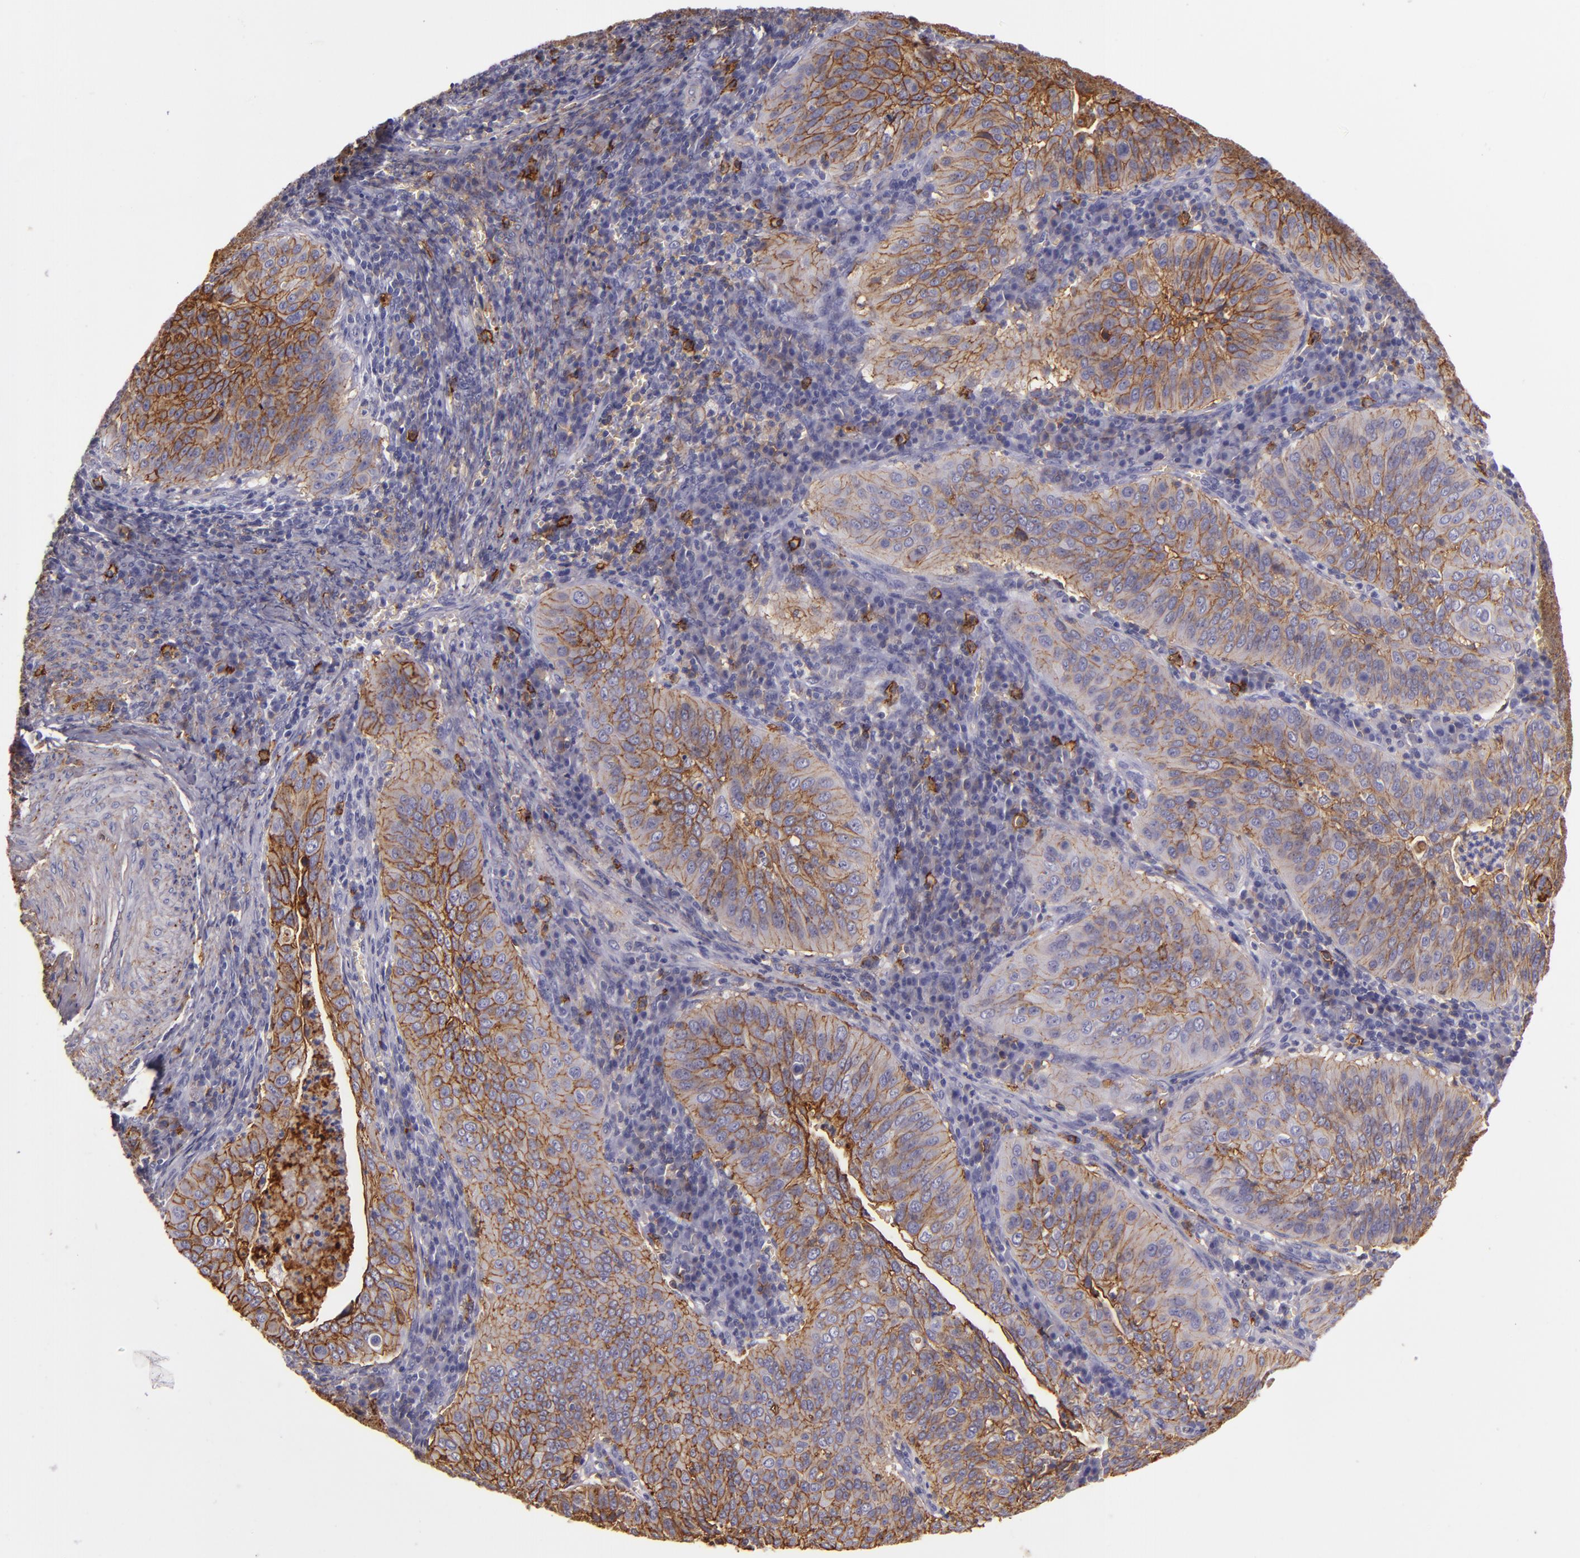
{"staining": {"intensity": "moderate", "quantity": ">75%", "location": "cytoplasmic/membranous"}, "tissue": "cervical cancer", "cell_type": "Tumor cells", "image_type": "cancer", "snomed": [{"axis": "morphology", "description": "Squamous cell carcinoma, NOS"}, {"axis": "topography", "description": "Cervix"}], "caption": "Immunohistochemistry (DAB (3,3'-diaminobenzidine)) staining of cervical cancer (squamous cell carcinoma) shows moderate cytoplasmic/membranous protein positivity in approximately >75% of tumor cells. The protein of interest is stained brown, and the nuclei are stained in blue (DAB (3,3'-diaminobenzidine) IHC with brightfield microscopy, high magnification).", "gene": "CD9", "patient": {"sex": "female", "age": 39}}